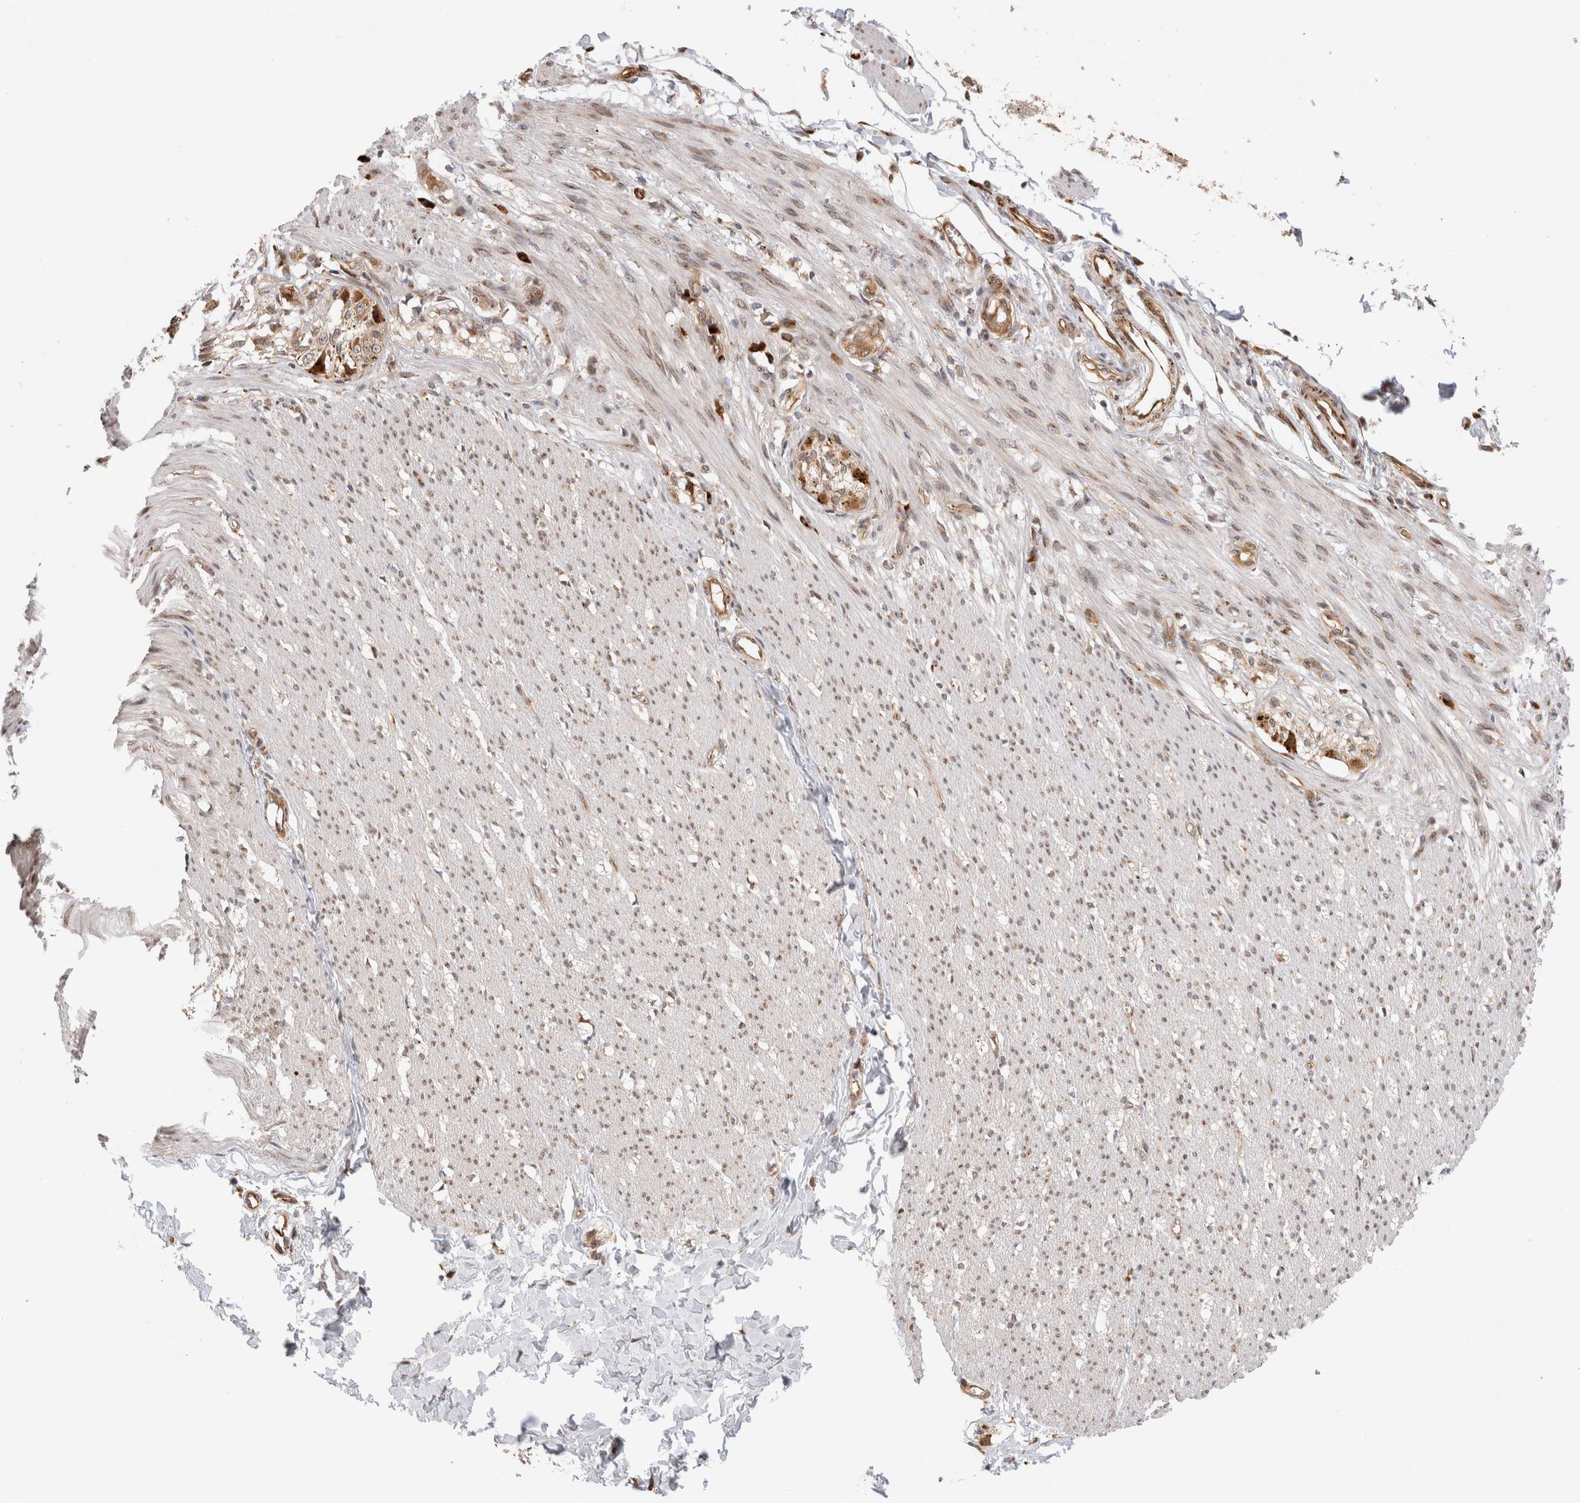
{"staining": {"intensity": "moderate", "quantity": "25%-75%", "location": "cytoplasmic/membranous,nuclear"}, "tissue": "smooth muscle", "cell_type": "Smooth muscle cells", "image_type": "normal", "snomed": [{"axis": "morphology", "description": "Normal tissue, NOS"}, {"axis": "morphology", "description": "Adenocarcinoma, NOS"}, {"axis": "topography", "description": "Smooth muscle"}, {"axis": "topography", "description": "Colon"}], "caption": "Moderate cytoplasmic/membranous,nuclear protein staining is seen in about 25%-75% of smooth muscle cells in smooth muscle.", "gene": "ACTL9", "patient": {"sex": "male", "age": 14}}